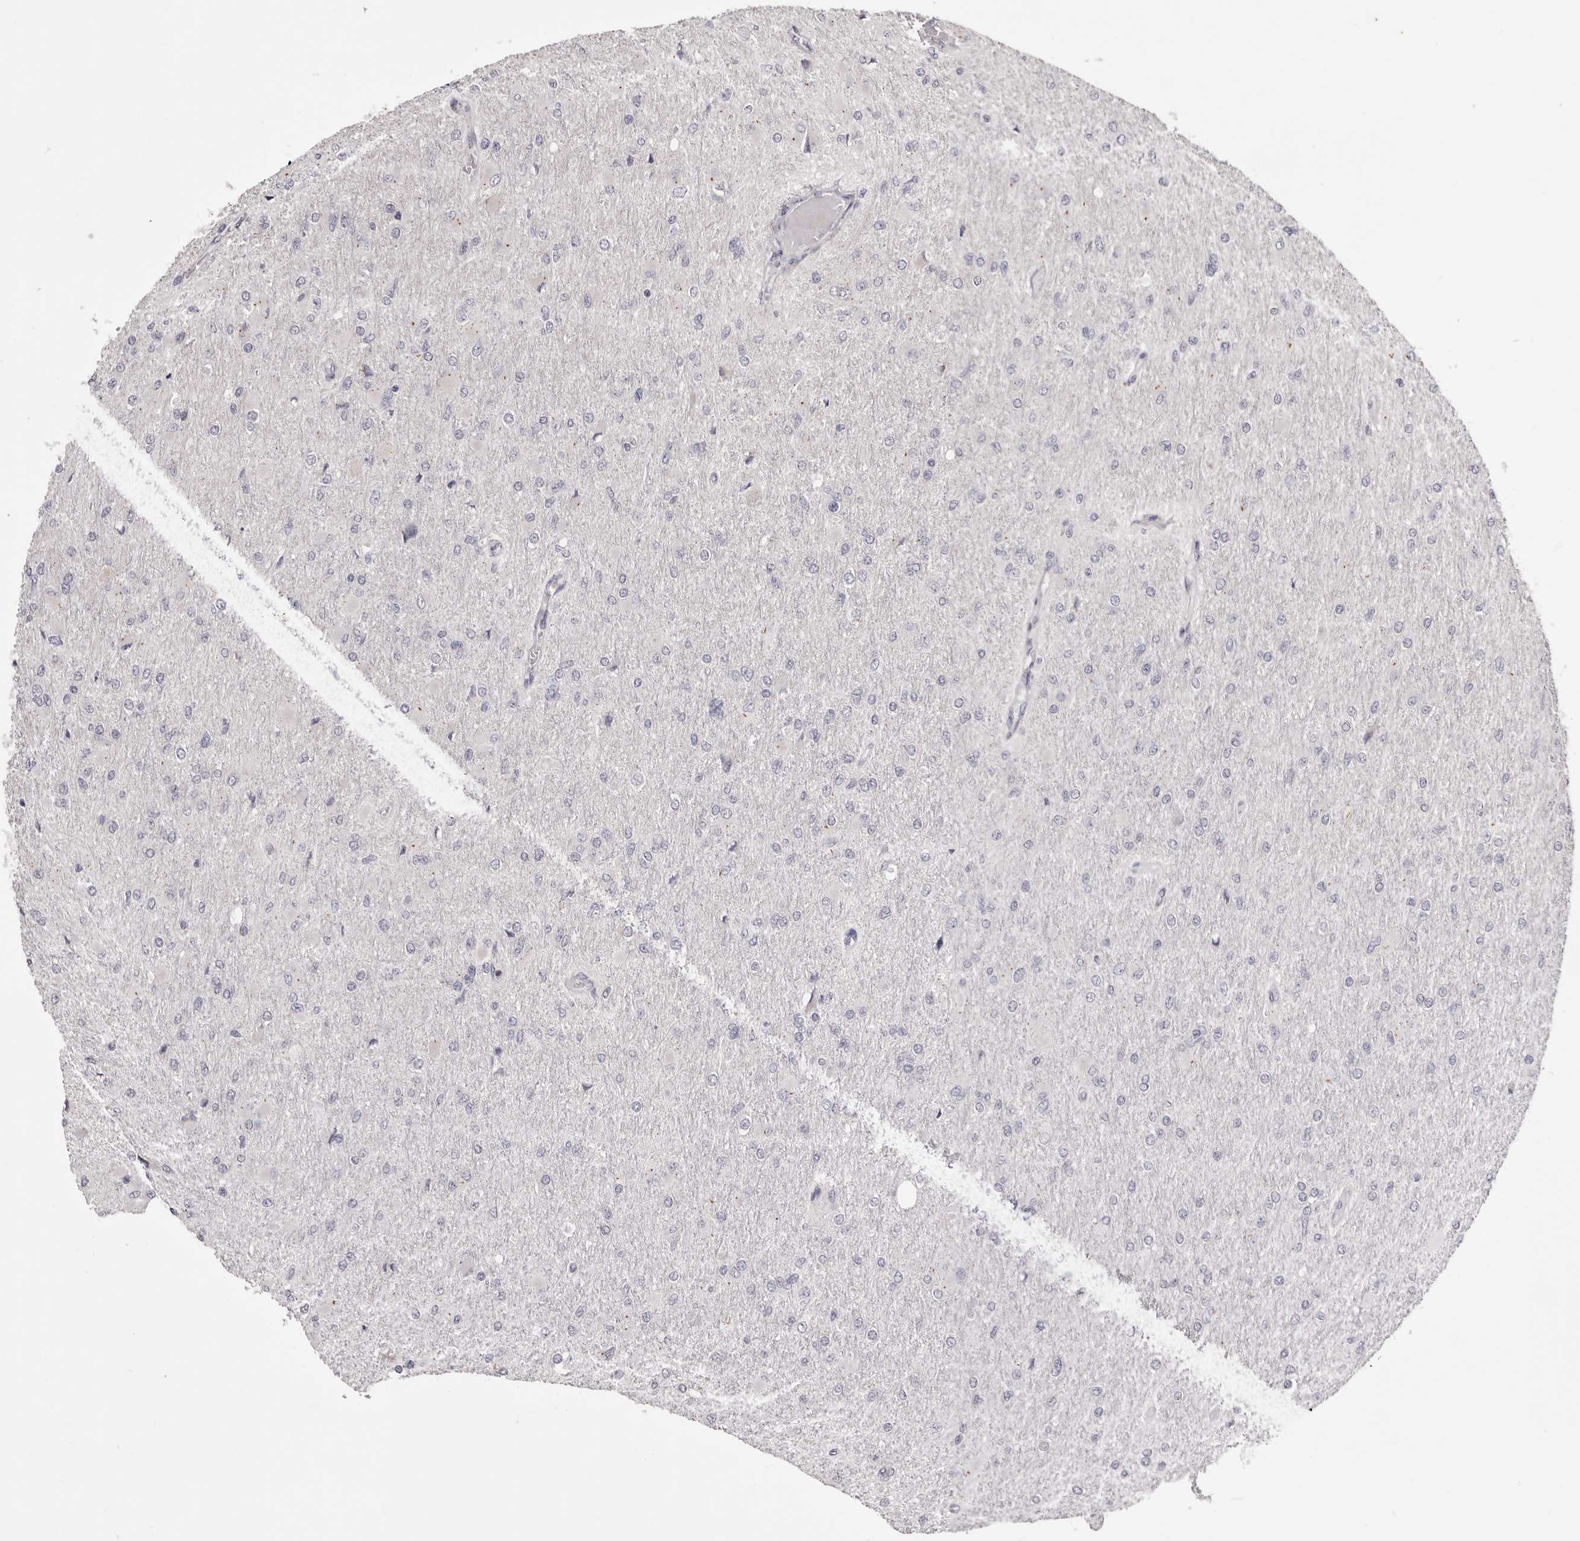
{"staining": {"intensity": "negative", "quantity": "none", "location": "none"}, "tissue": "glioma", "cell_type": "Tumor cells", "image_type": "cancer", "snomed": [{"axis": "morphology", "description": "Glioma, malignant, High grade"}, {"axis": "topography", "description": "Cerebral cortex"}], "caption": "Immunohistochemistry (IHC) histopathology image of glioma stained for a protein (brown), which displays no expression in tumor cells.", "gene": "PEG10", "patient": {"sex": "female", "age": 36}}